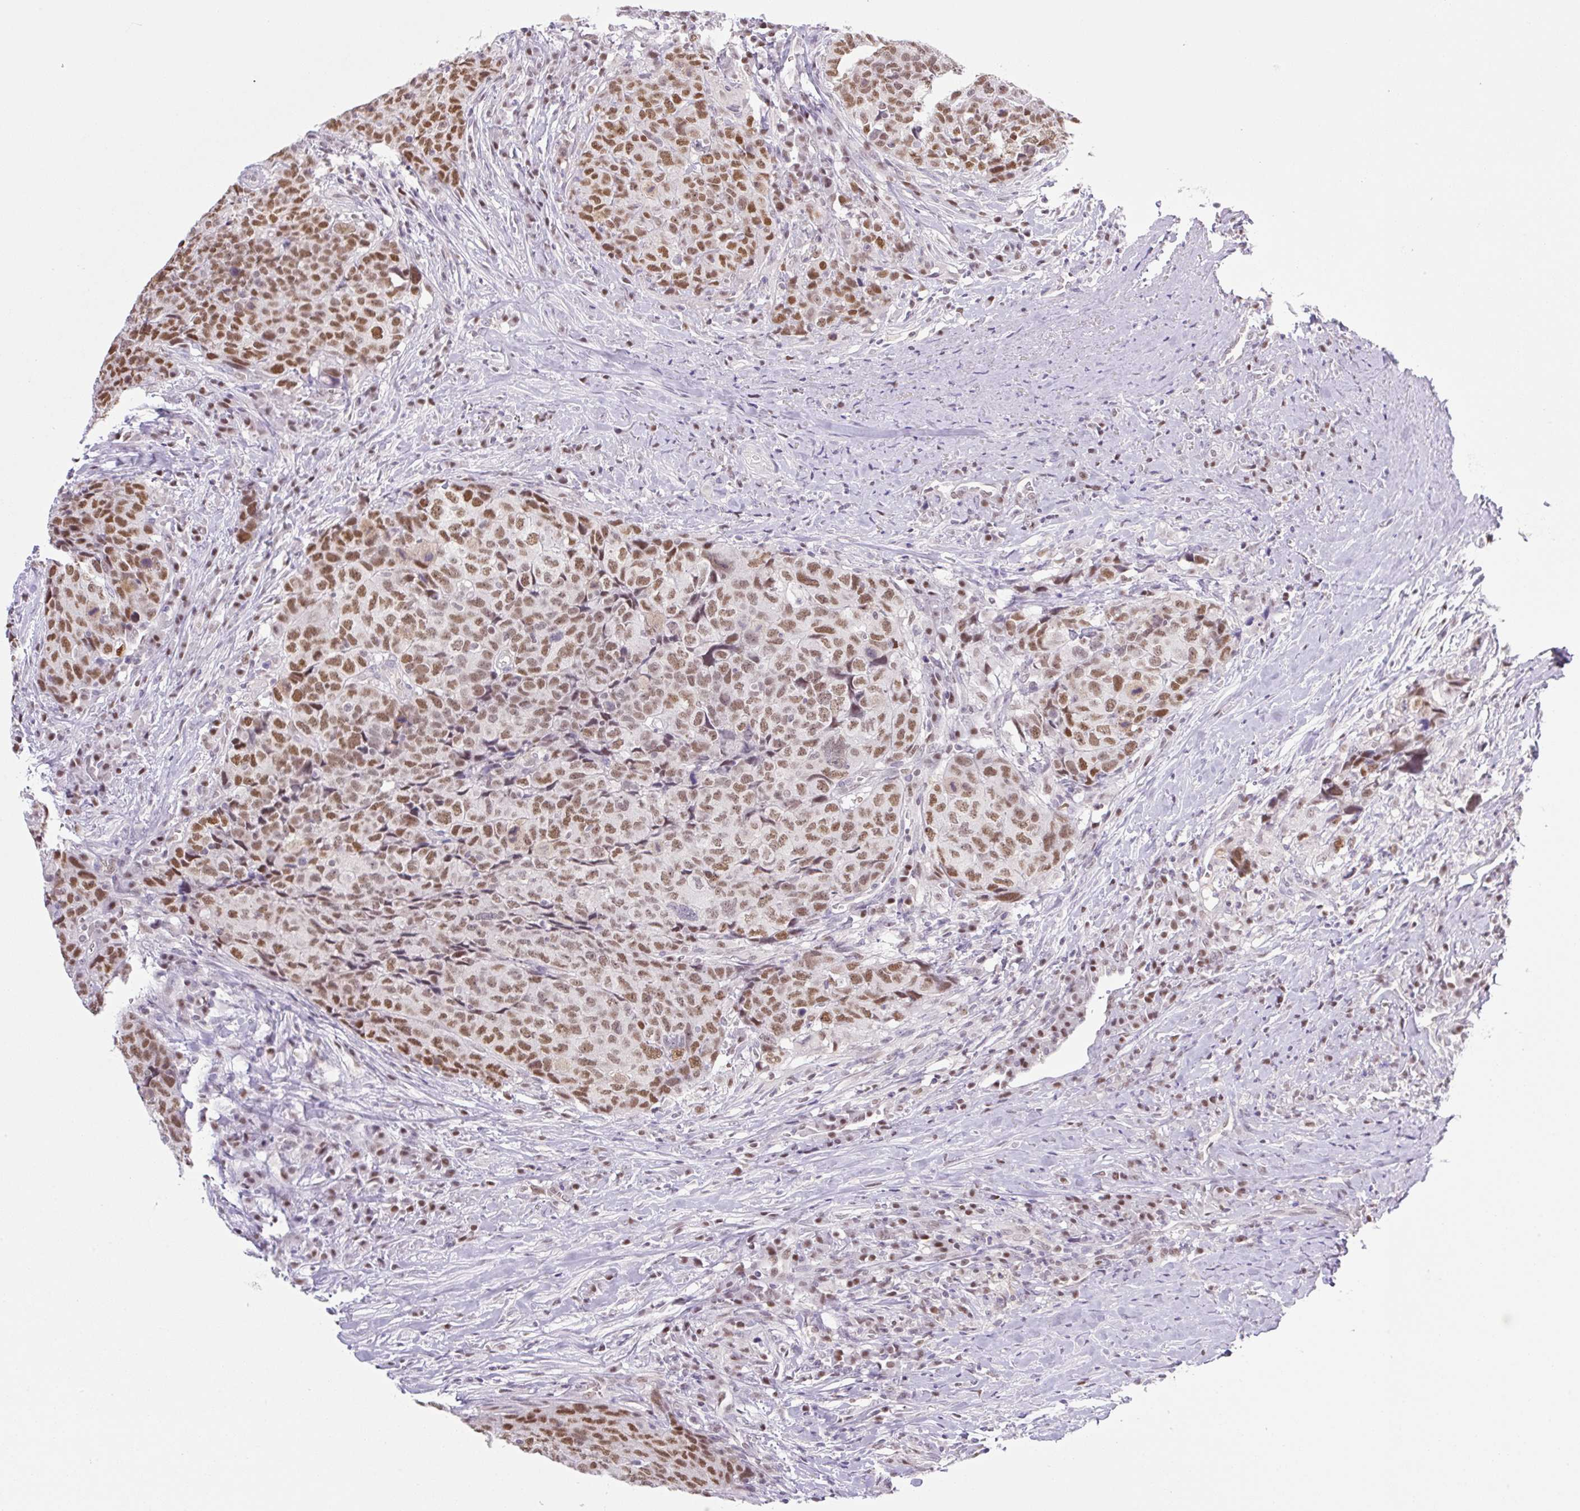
{"staining": {"intensity": "moderate", "quantity": ">75%", "location": "nuclear"}, "tissue": "head and neck cancer", "cell_type": "Tumor cells", "image_type": "cancer", "snomed": [{"axis": "morphology", "description": "Squamous cell carcinoma, NOS"}, {"axis": "topography", "description": "Head-Neck"}], "caption": "Immunohistochemistry of squamous cell carcinoma (head and neck) shows medium levels of moderate nuclear staining in approximately >75% of tumor cells. Nuclei are stained in blue.", "gene": "TLE3", "patient": {"sex": "male", "age": 66}}